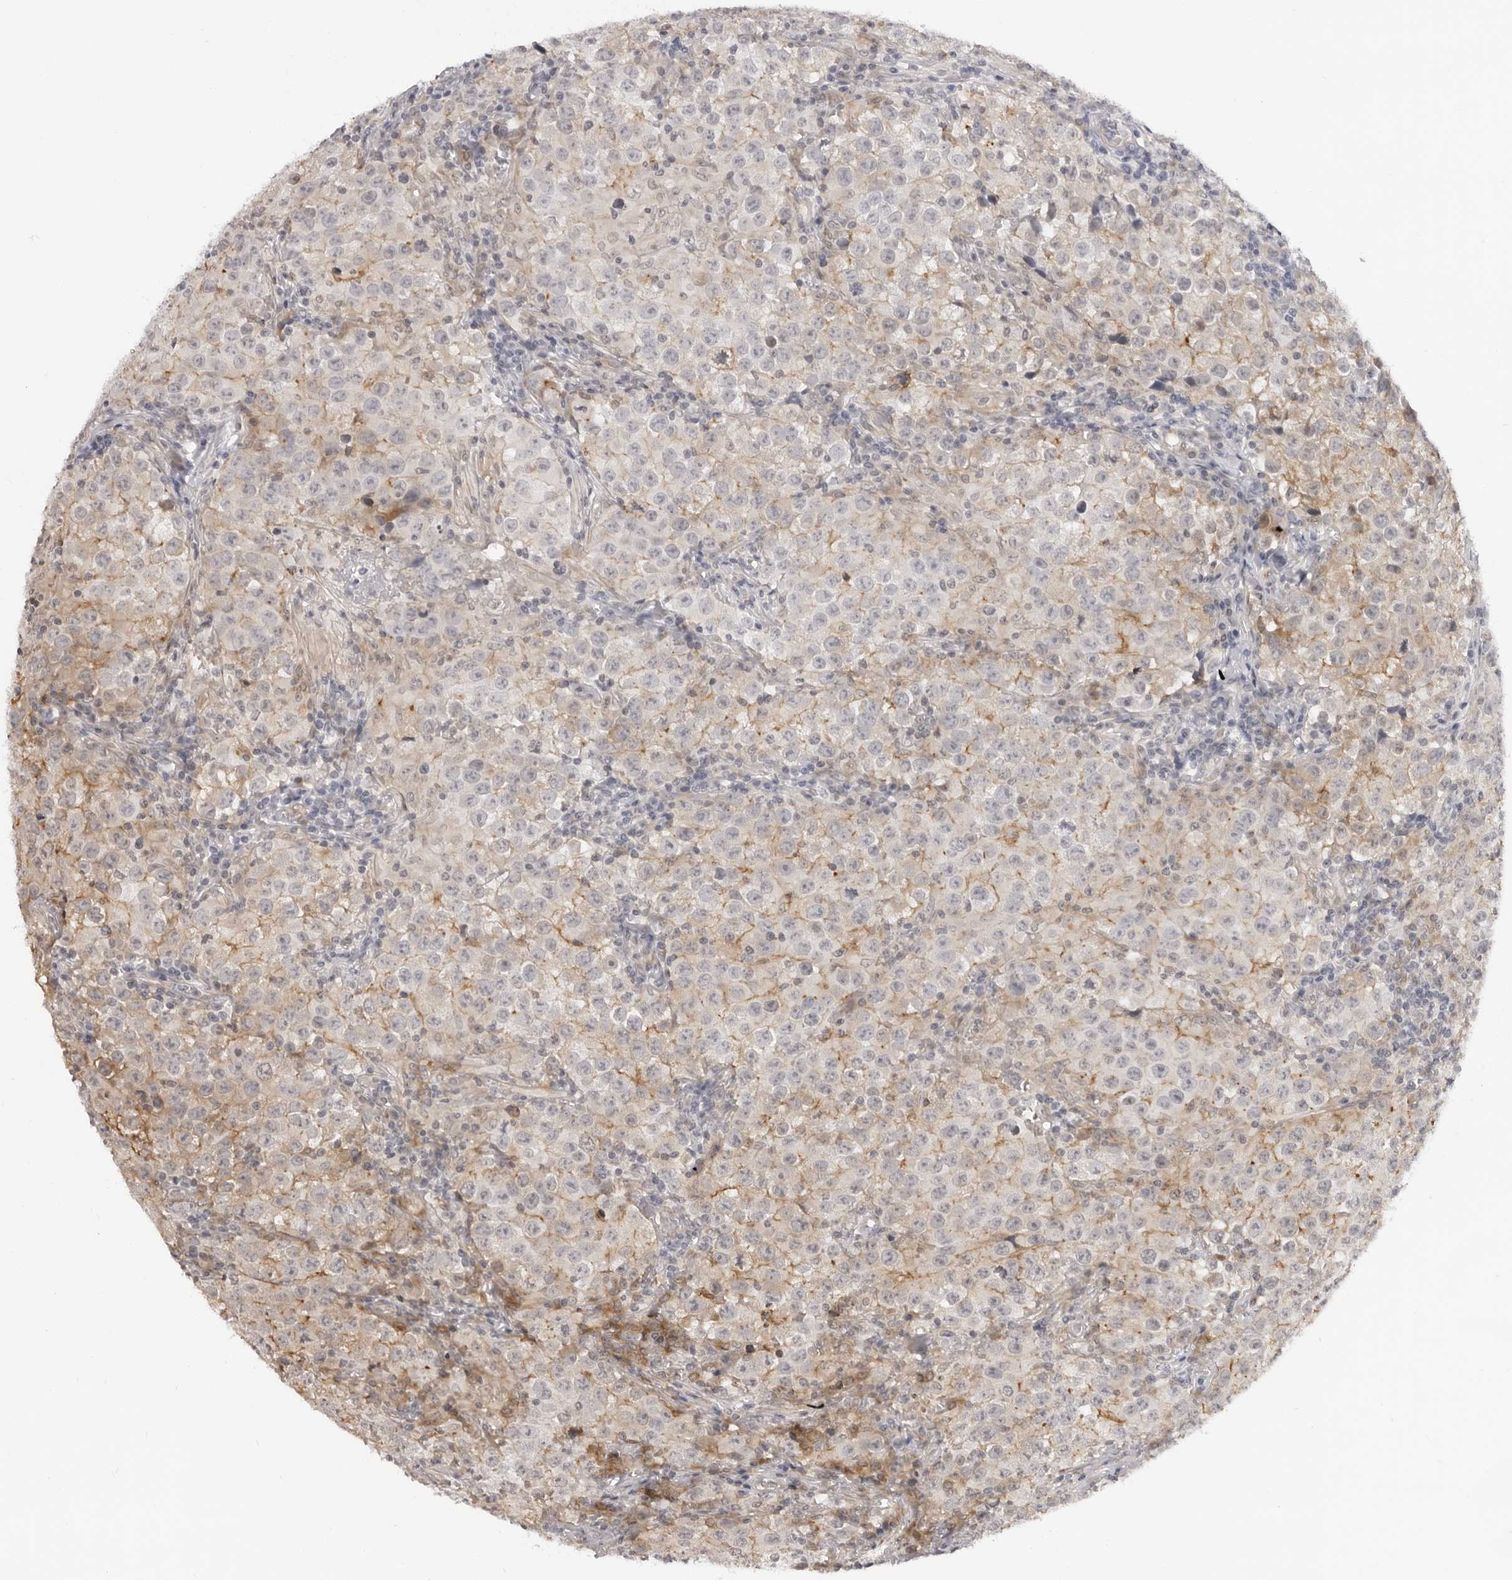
{"staining": {"intensity": "moderate", "quantity": "<25%", "location": "cytoplasmic/membranous"}, "tissue": "testis cancer", "cell_type": "Tumor cells", "image_type": "cancer", "snomed": [{"axis": "morphology", "description": "Seminoma, NOS"}, {"axis": "morphology", "description": "Carcinoma, Embryonal, NOS"}, {"axis": "topography", "description": "Testis"}], "caption": "Testis embryonal carcinoma stained with immunohistochemistry reveals moderate cytoplasmic/membranous positivity in approximately <25% of tumor cells.", "gene": "SRGAP2", "patient": {"sex": "male", "age": 43}}